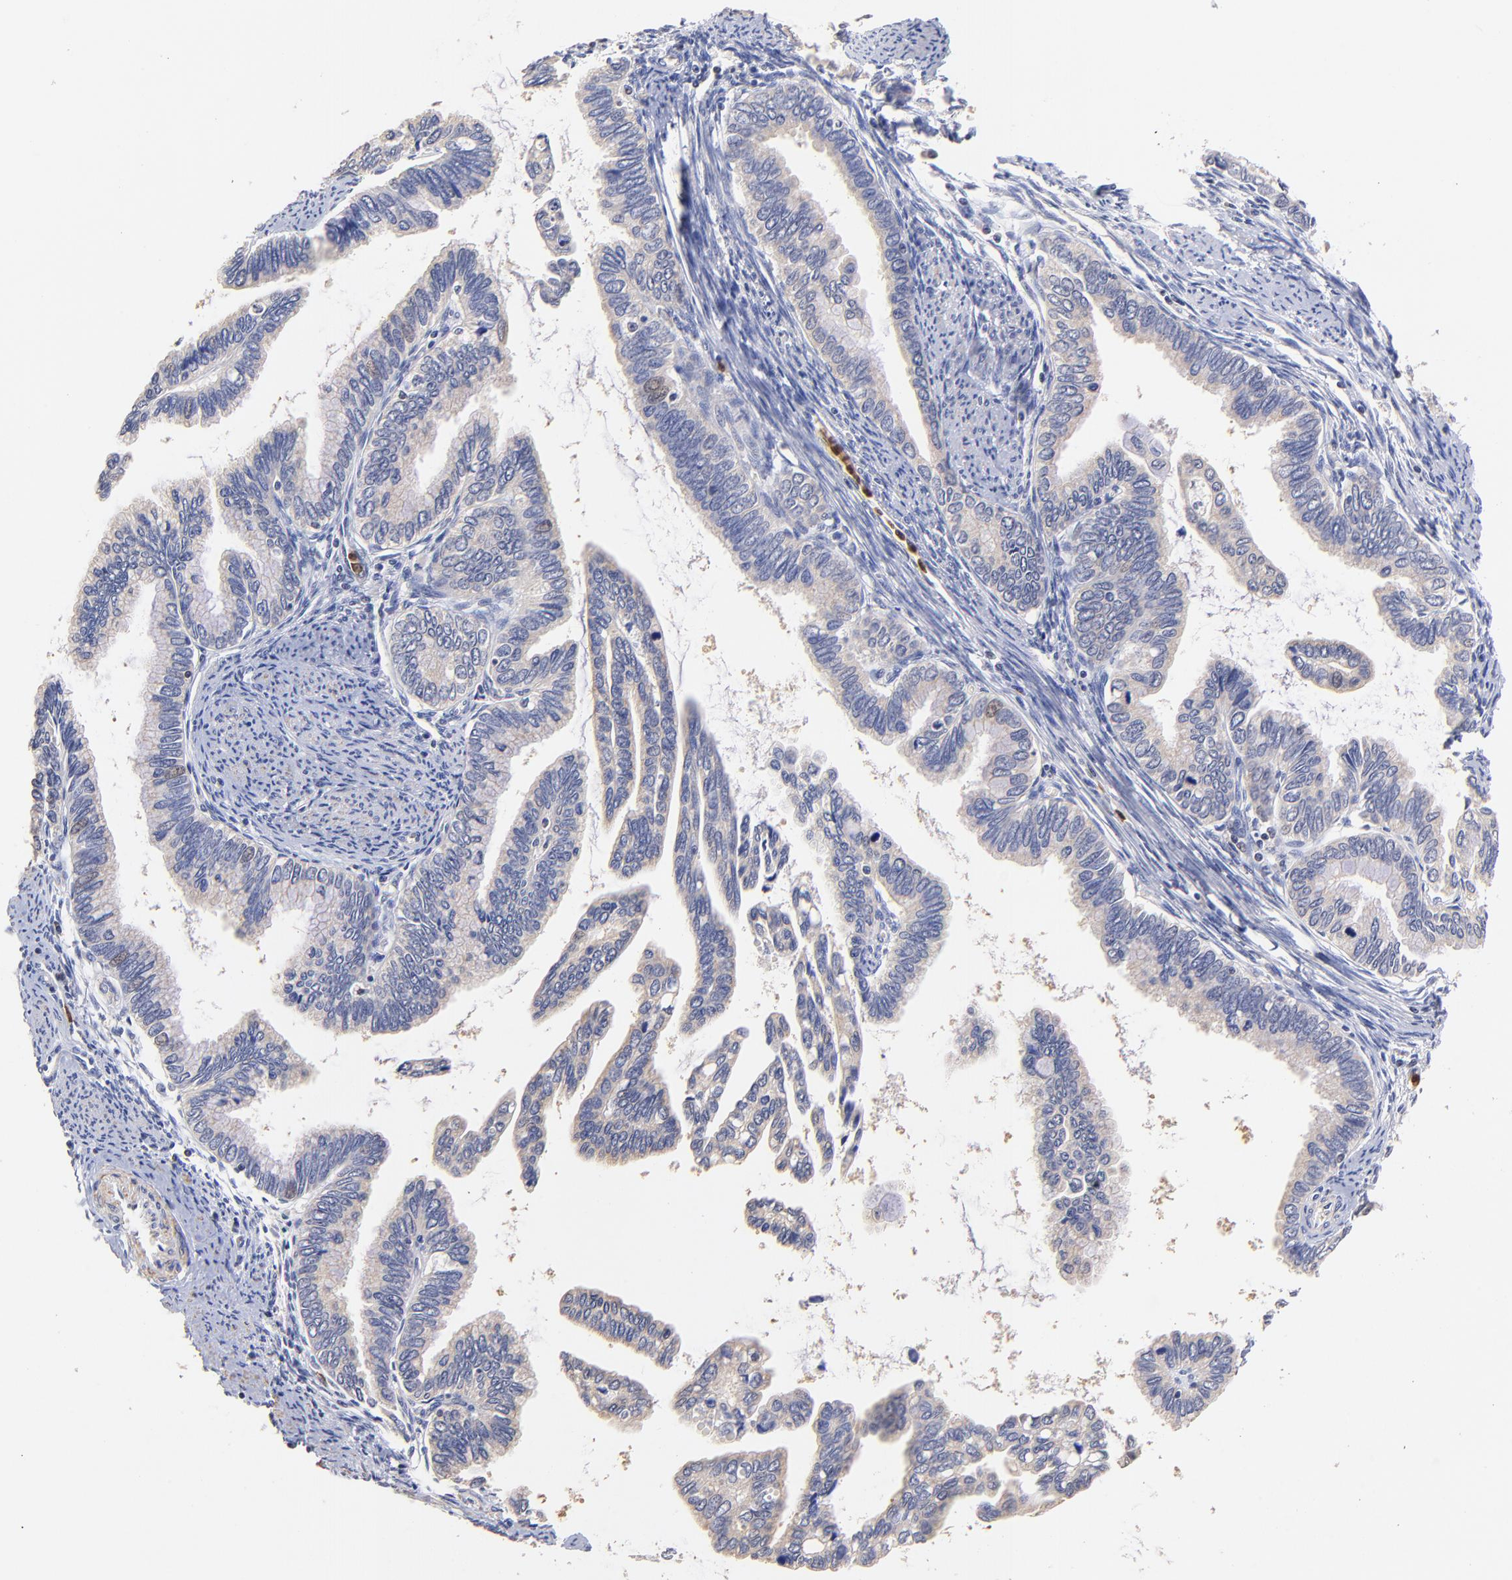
{"staining": {"intensity": "weak", "quantity": ">75%", "location": "cytoplasmic/membranous"}, "tissue": "cervical cancer", "cell_type": "Tumor cells", "image_type": "cancer", "snomed": [{"axis": "morphology", "description": "Adenocarcinoma, NOS"}, {"axis": "topography", "description": "Cervix"}], "caption": "Protein expression analysis of human cervical adenocarcinoma reveals weak cytoplasmic/membranous staining in about >75% of tumor cells.", "gene": "BBOF1", "patient": {"sex": "female", "age": 49}}